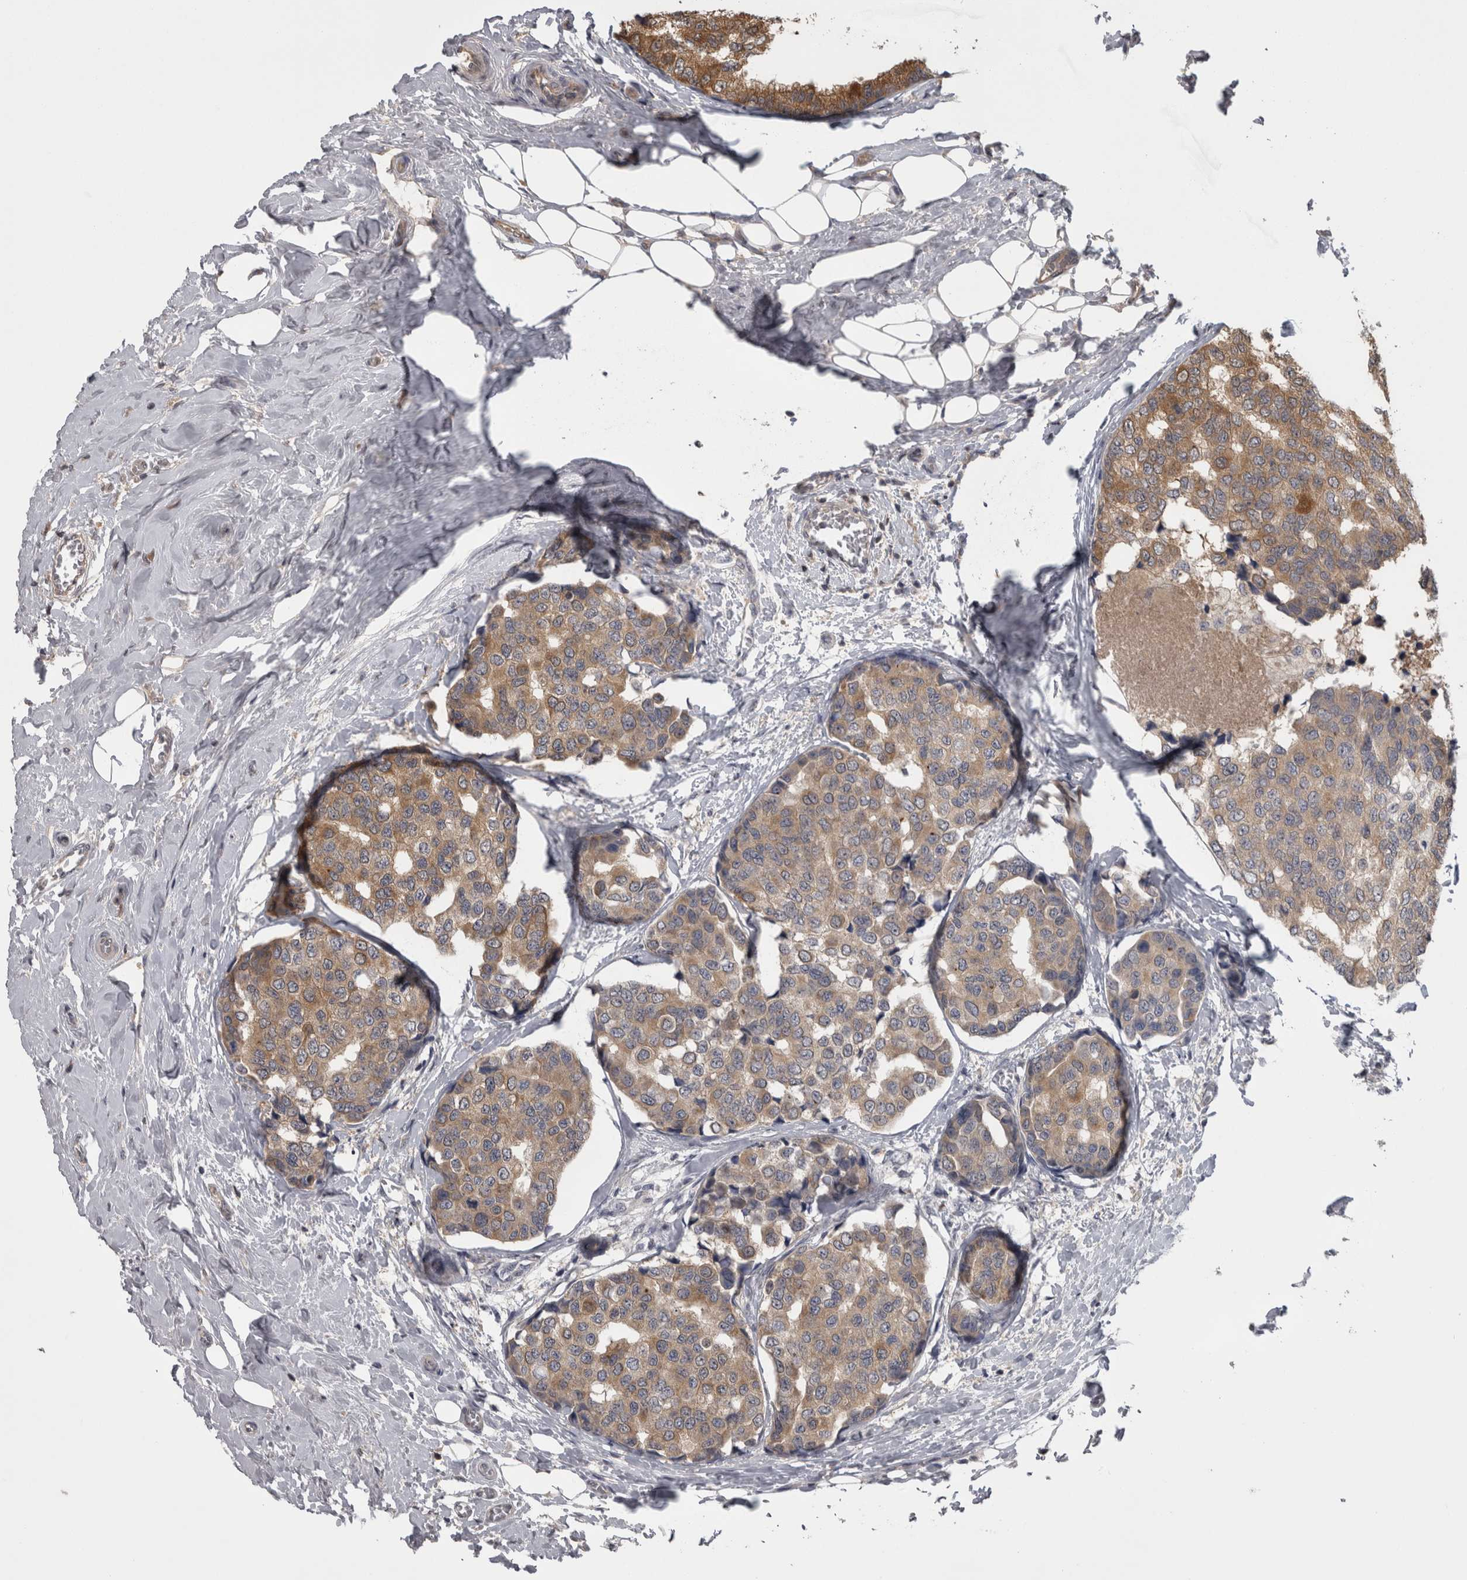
{"staining": {"intensity": "moderate", "quantity": ">75%", "location": "cytoplasmic/membranous"}, "tissue": "breast cancer", "cell_type": "Tumor cells", "image_type": "cancer", "snomed": [{"axis": "morphology", "description": "Normal tissue, NOS"}, {"axis": "morphology", "description": "Duct carcinoma"}, {"axis": "topography", "description": "Breast"}], "caption": "High-power microscopy captured an immunohistochemistry micrograph of breast cancer (intraductal carcinoma), revealing moderate cytoplasmic/membranous expression in approximately >75% of tumor cells. Using DAB (3,3'-diaminobenzidine) (brown) and hematoxylin (blue) stains, captured at high magnification using brightfield microscopy.", "gene": "APRT", "patient": {"sex": "female", "age": 43}}